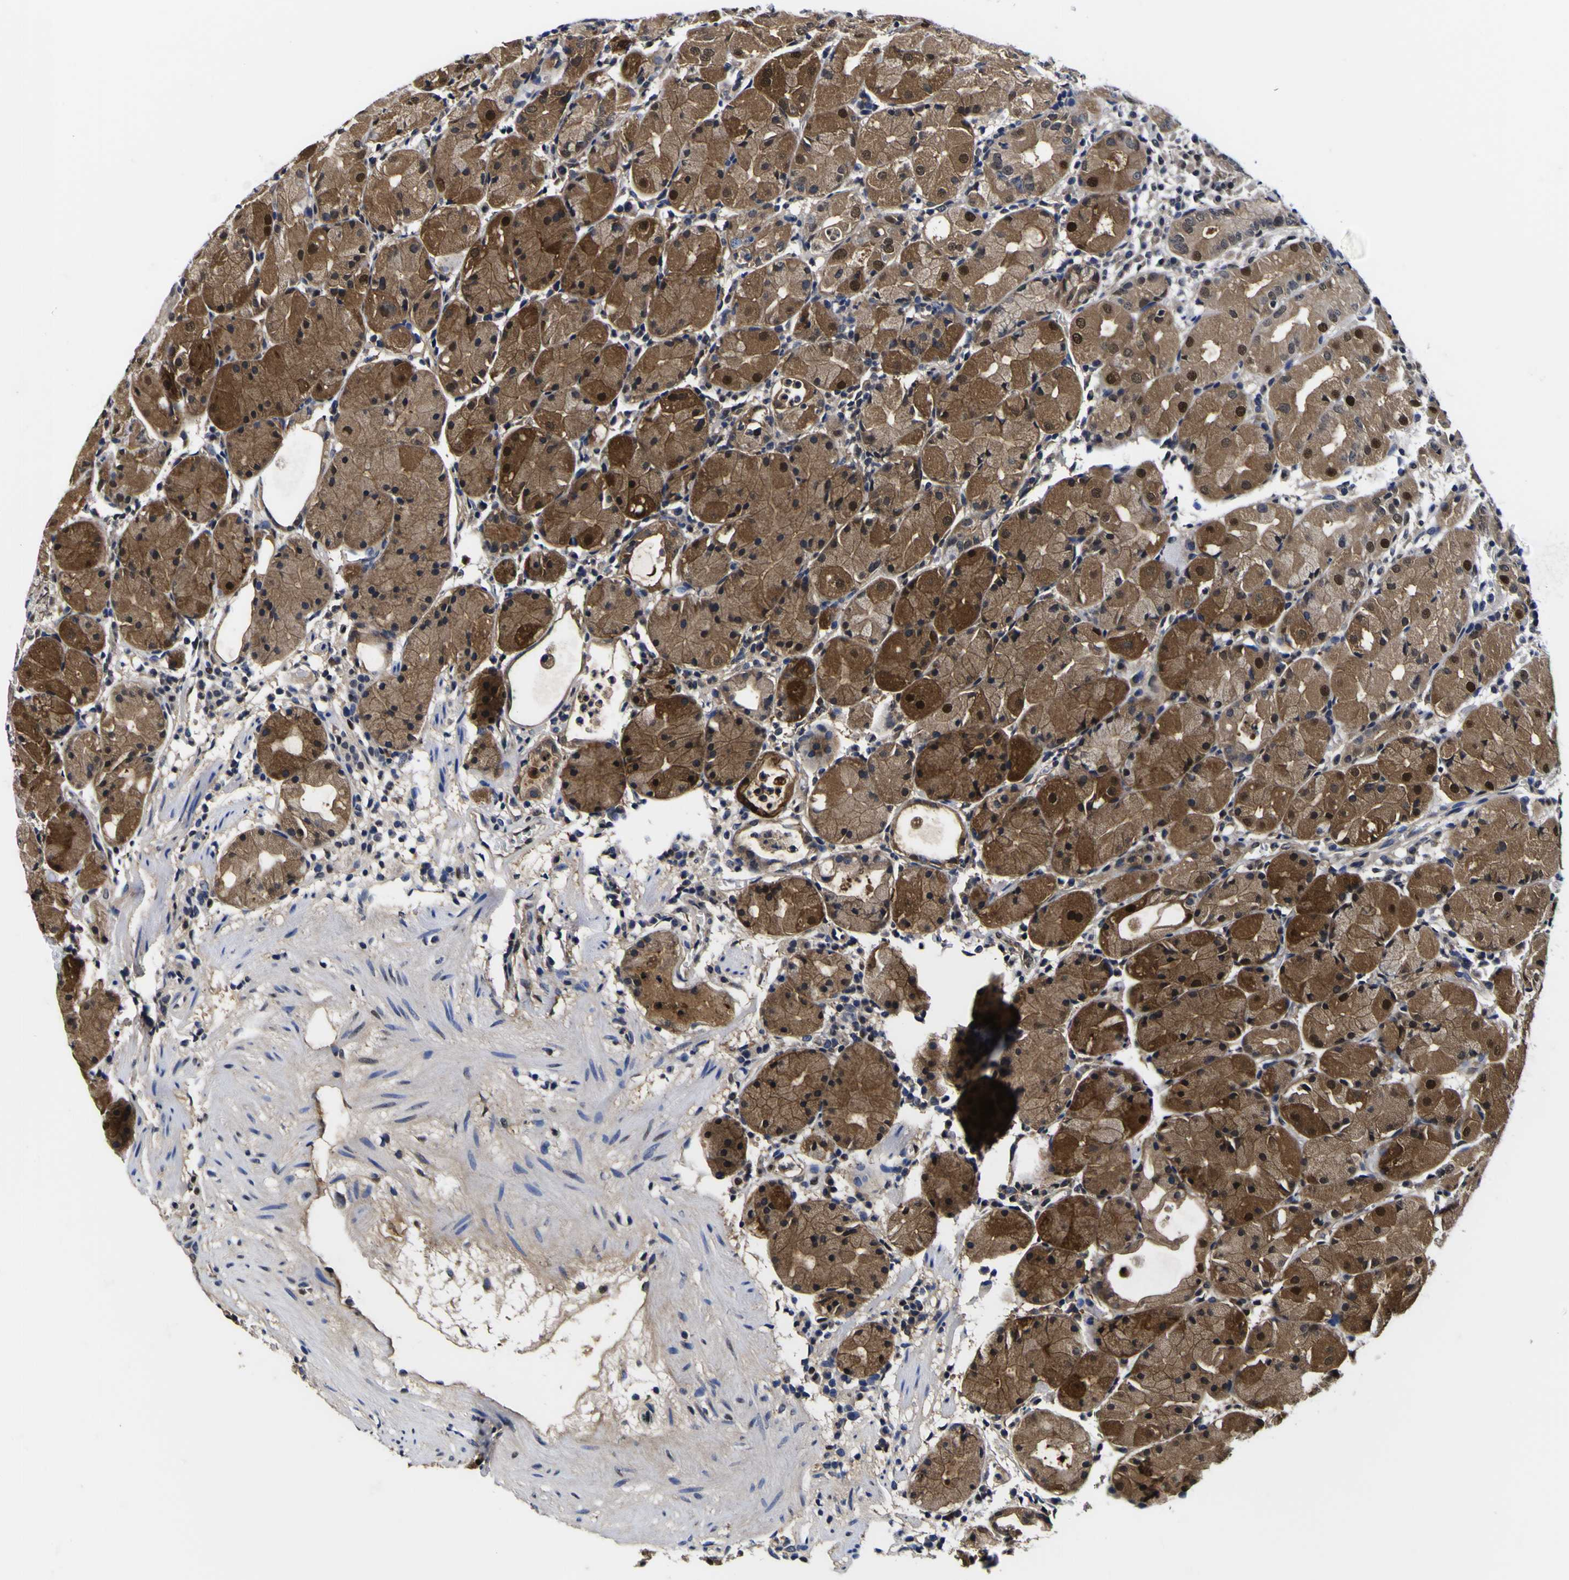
{"staining": {"intensity": "moderate", "quantity": "25%-75%", "location": "cytoplasmic/membranous,nuclear"}, "tissue": "stomach", "cell_type": "Glandular cells", "image_type": "normal", "snomed": [{"axis": "morphology", "description": "Normal tissue, NOS"}, {"axis": "topography", "description": "Stomach"}, {"axis": "topography", "description": "Stomach, lower"}], "caption": "Immunohistochemical staining of unremarkable stomach shows medium levels of moderate cytoplasmic/membranous,nuclear expression in about 25%-75% of glandular cells. The staining was performed using DAB (3,3'-diaminobenzidine), with brown indicating positive protein expression. Nuclei are stained blue with hematoxylin.", "gene": "FAM110B", "patient": {"sex": "female", "age": 75}}